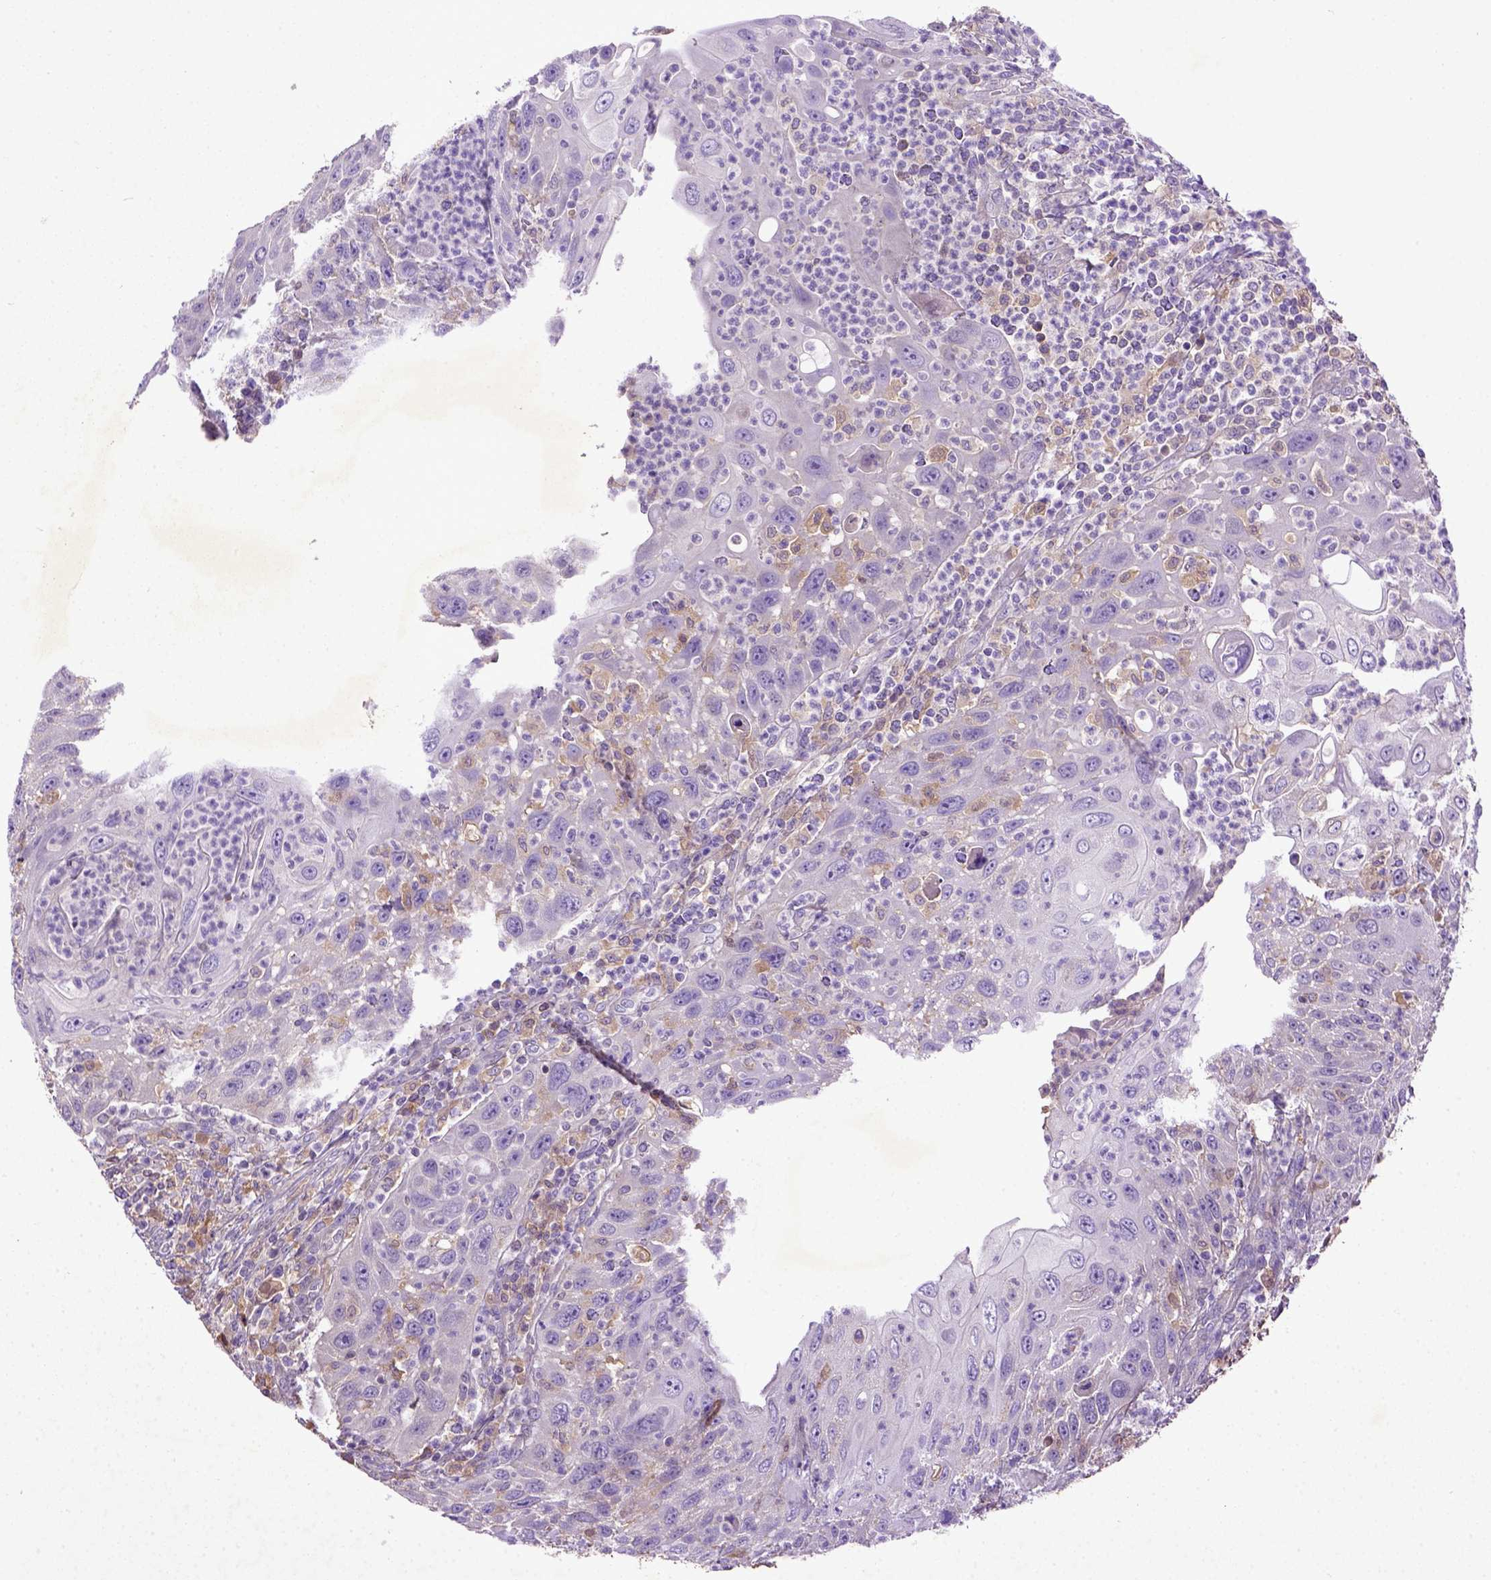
{"staining": {"intensity": "negative", "quantity": "none", "location": "none"}, "tissue": "head and neck cancer", "cell_type": "Tumor cells", "image_type": "cancer", "snomed": [{"axis": "morphology", "description": "Squamous cell carcinoma, NOS"}, {"axis": "topography", "description": "Head-Neck"}], "caption": "Immunohistochemistry image of neoplastic tissue: human squamous cell carcinoma (head and neck) stained with DAB (3,3'-diaminobenzidine) exhibits no significant protein positivity in tumor cells. (DAB IHC, high magnification).", "gene": "DEPDC1B", "patient": {"sex": "male", "age": 69}}